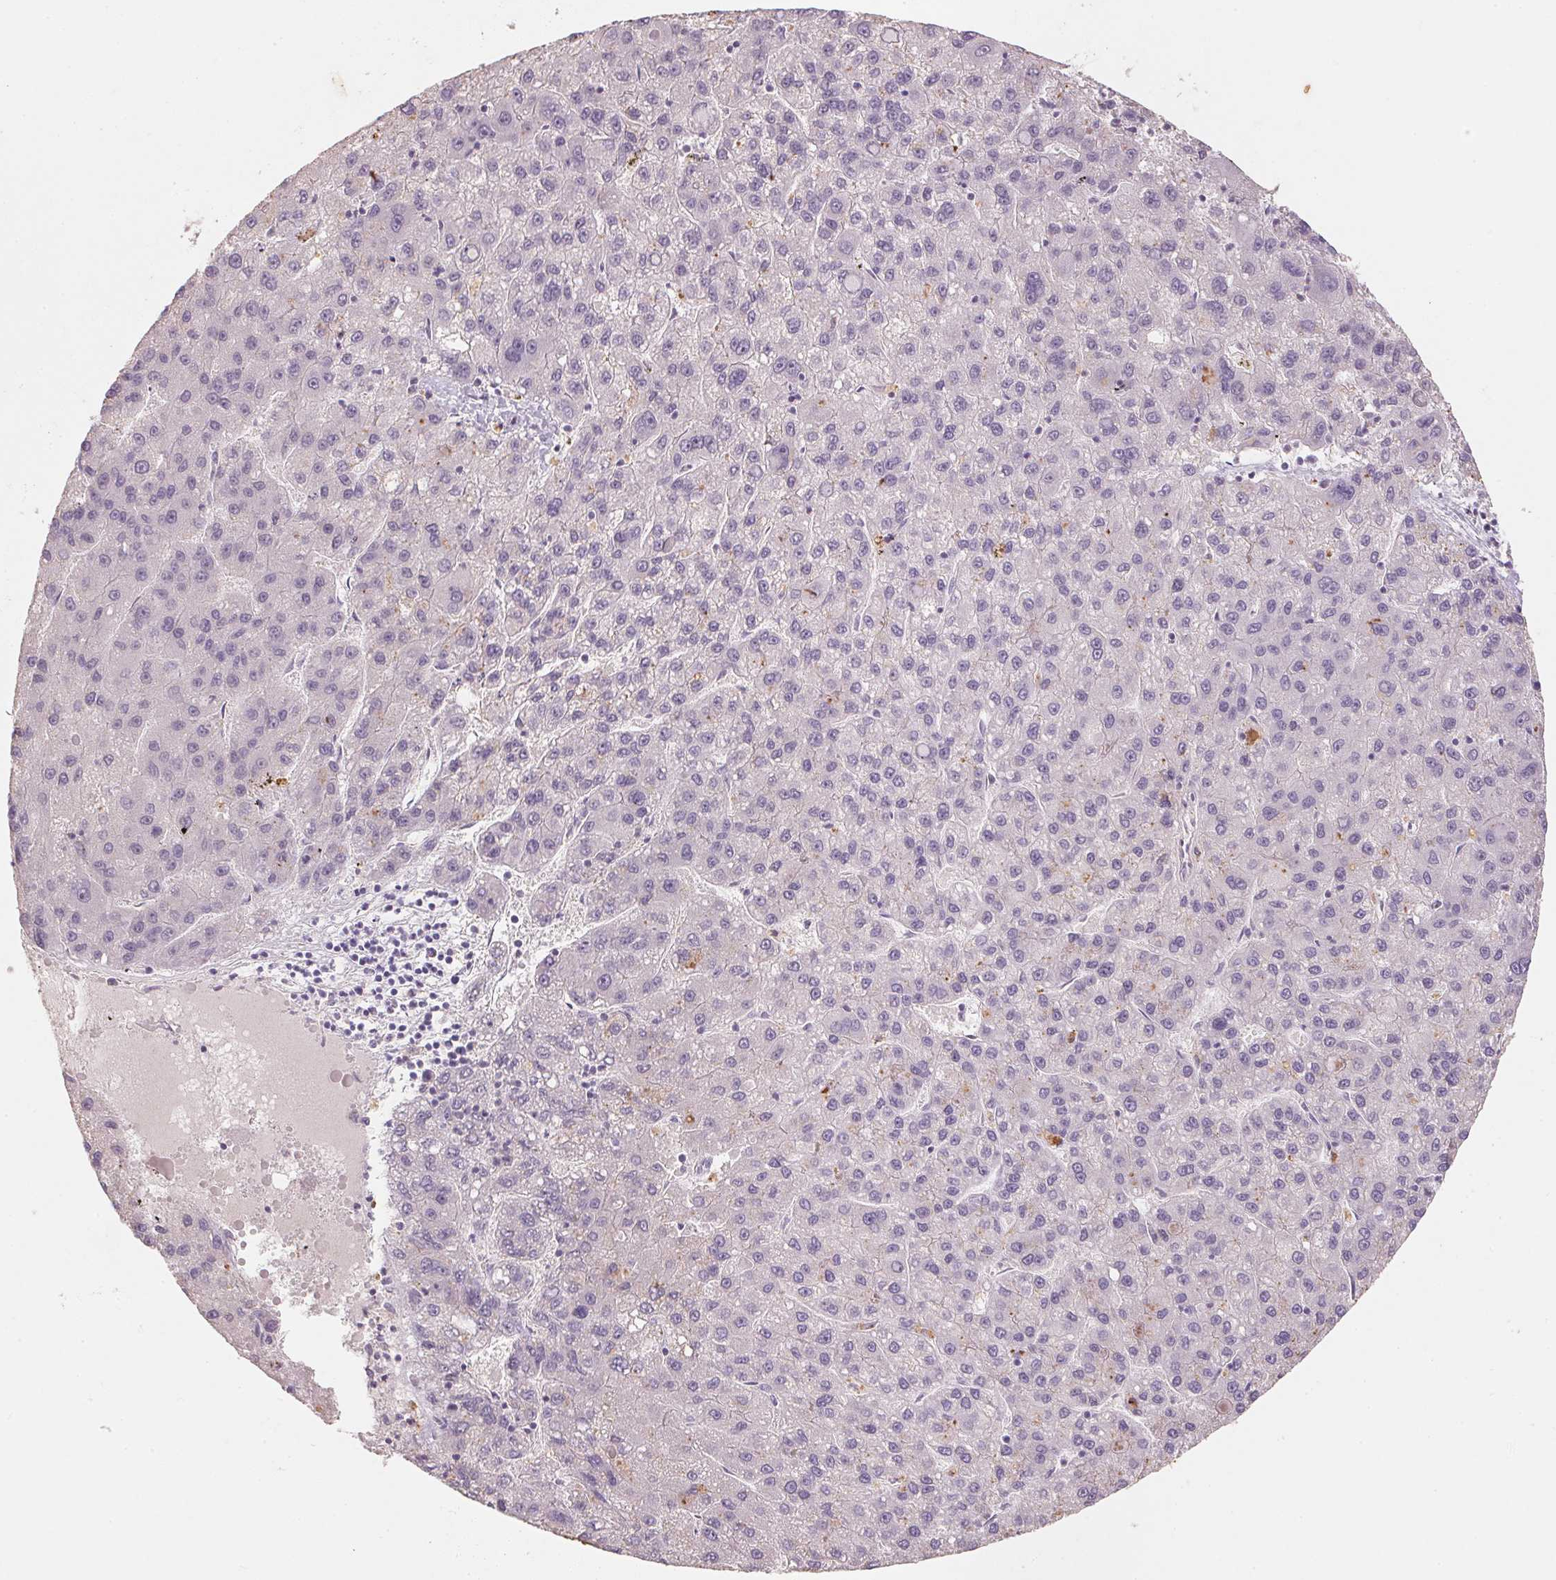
{"staining": {"intensity": "negative", "quantity": "none", "location": "none"}, "tissue": "liver cancer", "cell_type": "Tumor cells", "image_type": "cancer", "snomed": [{"axis": "morphology", "description": "Carcinoma, Hepatocellular, NOS"}, {"axis": "topography", "description": "Liver"}], "caption": "High power microscopy image of an immunohistochemistry (IHC) histopathology image of hepatocellular carcinoma (liver), revealing no significant positivity in tumor cells.", "gene": "CXCL5", "patient": {"sex": "female", "age": 82}}